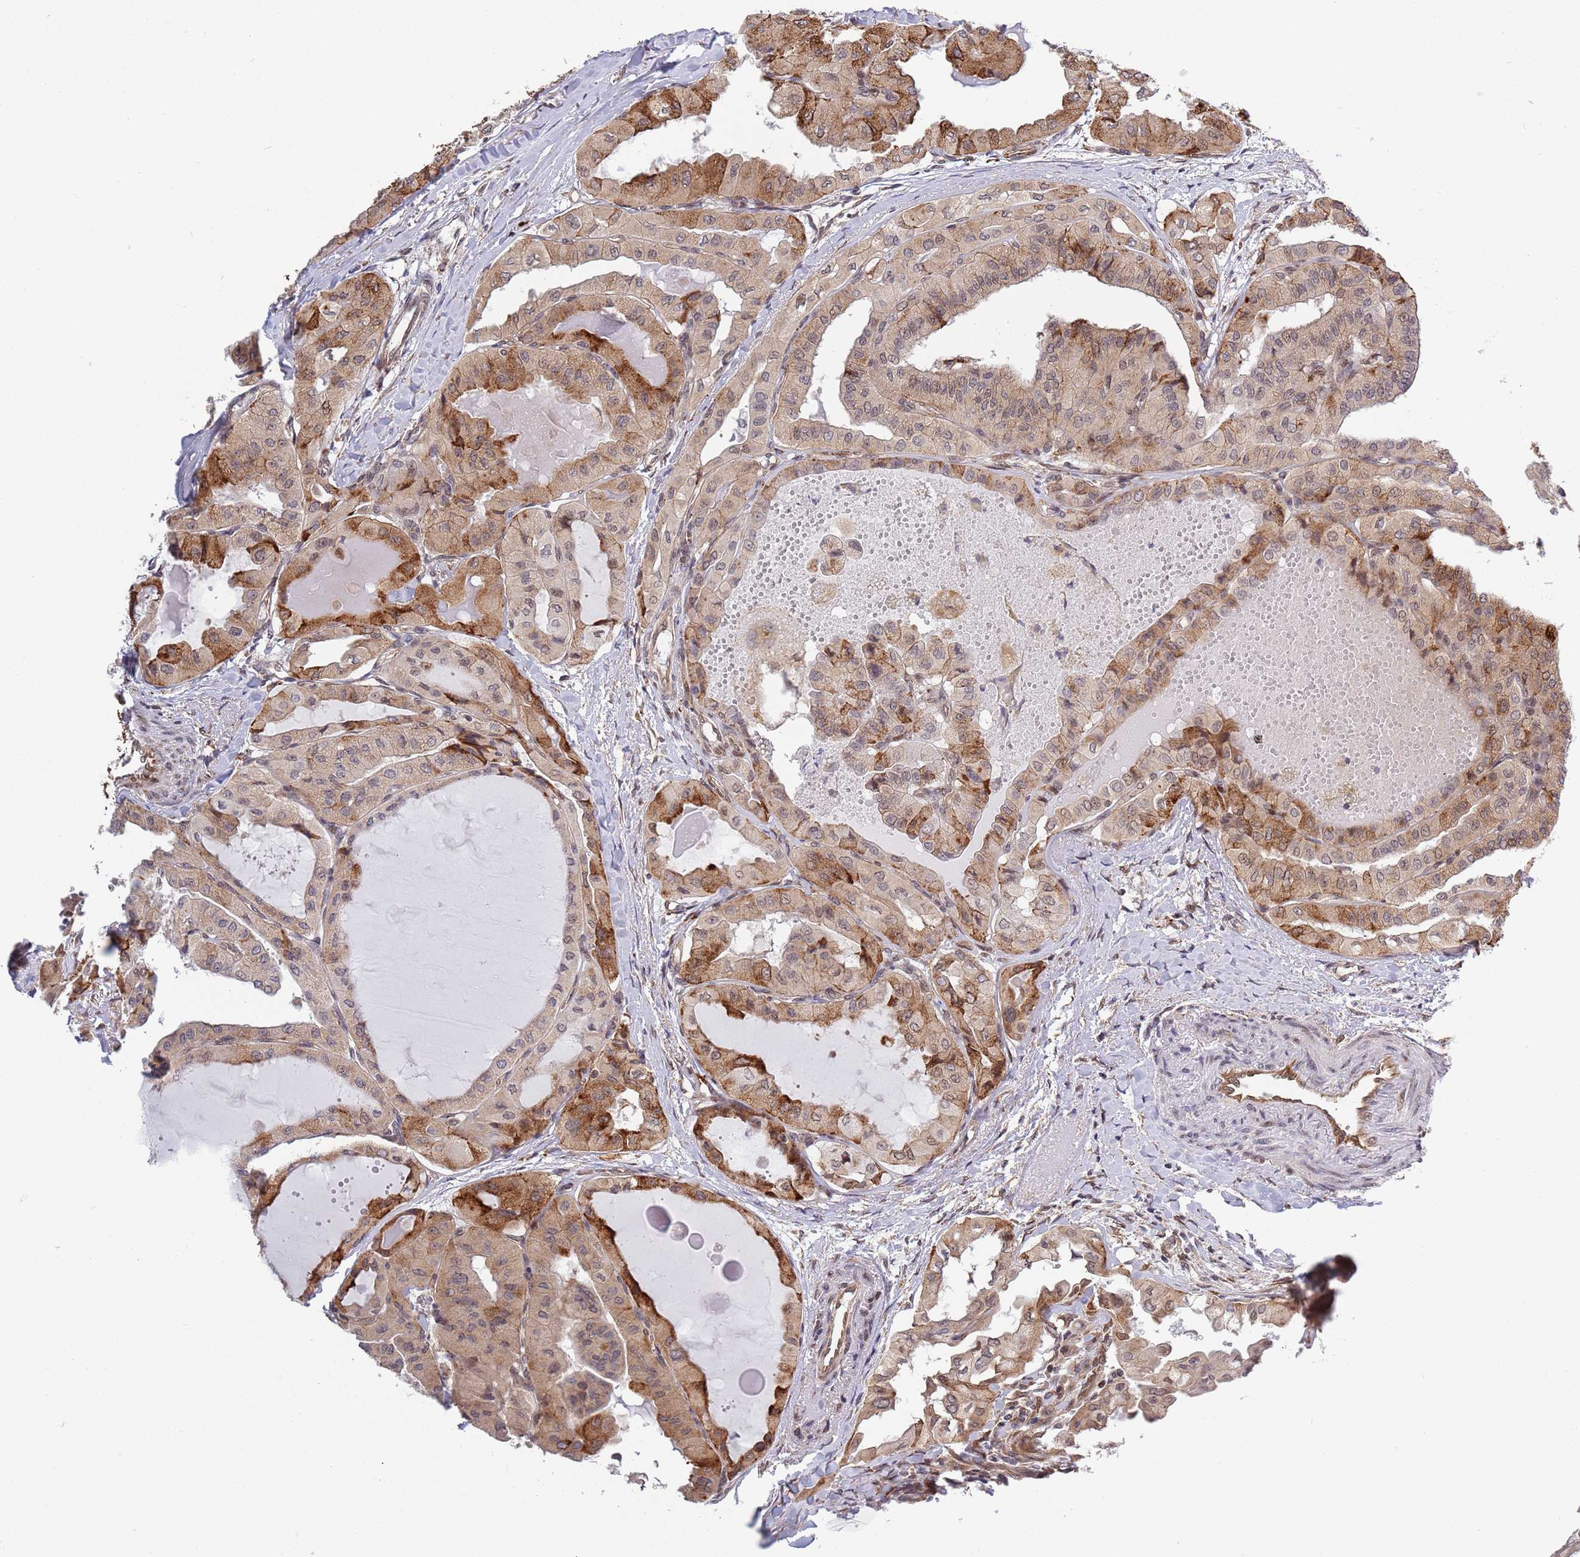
{"staining": {"intensity": "moderate", "quantity": "25%-75%", "location": "cytoplasmic/membranous"}, "tissue": "thyroid cancer", "cell_type": "Tumor cells", "image_type": "cancer", "snomed": [{"axis": "morphology", "description": "Papillary adenocarcinoma, NOS"}, {"axis": "topography", "description": "Thyroid gland"}], "caption": "Tumor cells exhibit medium levels of moderate cytoplasmic/membranous positivity in about 25%-75% of cells in thyroid cancer.", "gene": "TBX10", "patient": {"sex": "female", "age": 59}}